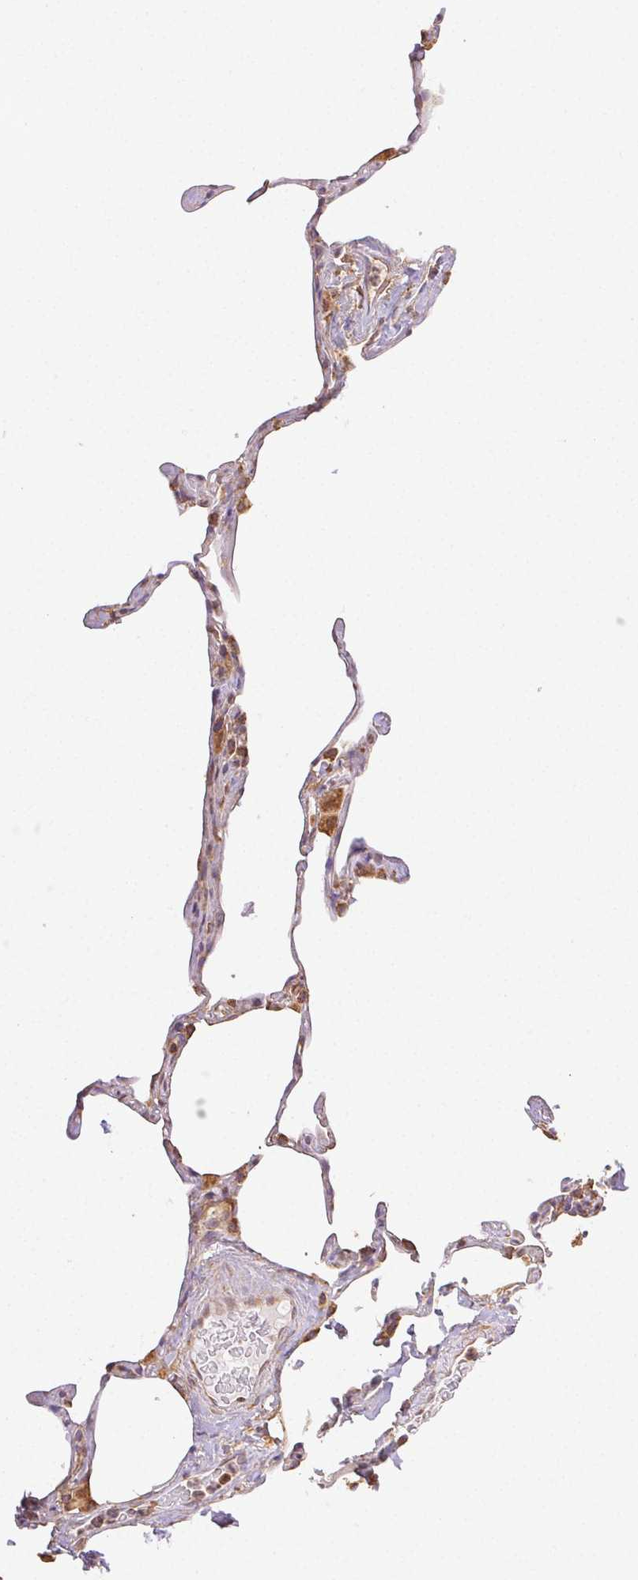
{"staining": {"intensity": "negative", "quantity": "none", "location": "none"}, "tissue": "lung", "cell_type": "Alveolar cells", "image_type": "normal", "snomed": [{"axis": "morphology", "description": "Normal tissue, NOS"}, {"axis": "topography", "description": "Lung"}], "caption": "Protein analysis of normal lung reveals no significant positivity in alveolar cells.", "gene": "ENTREP1", "patient": {"sex": "male", "age": 65}}